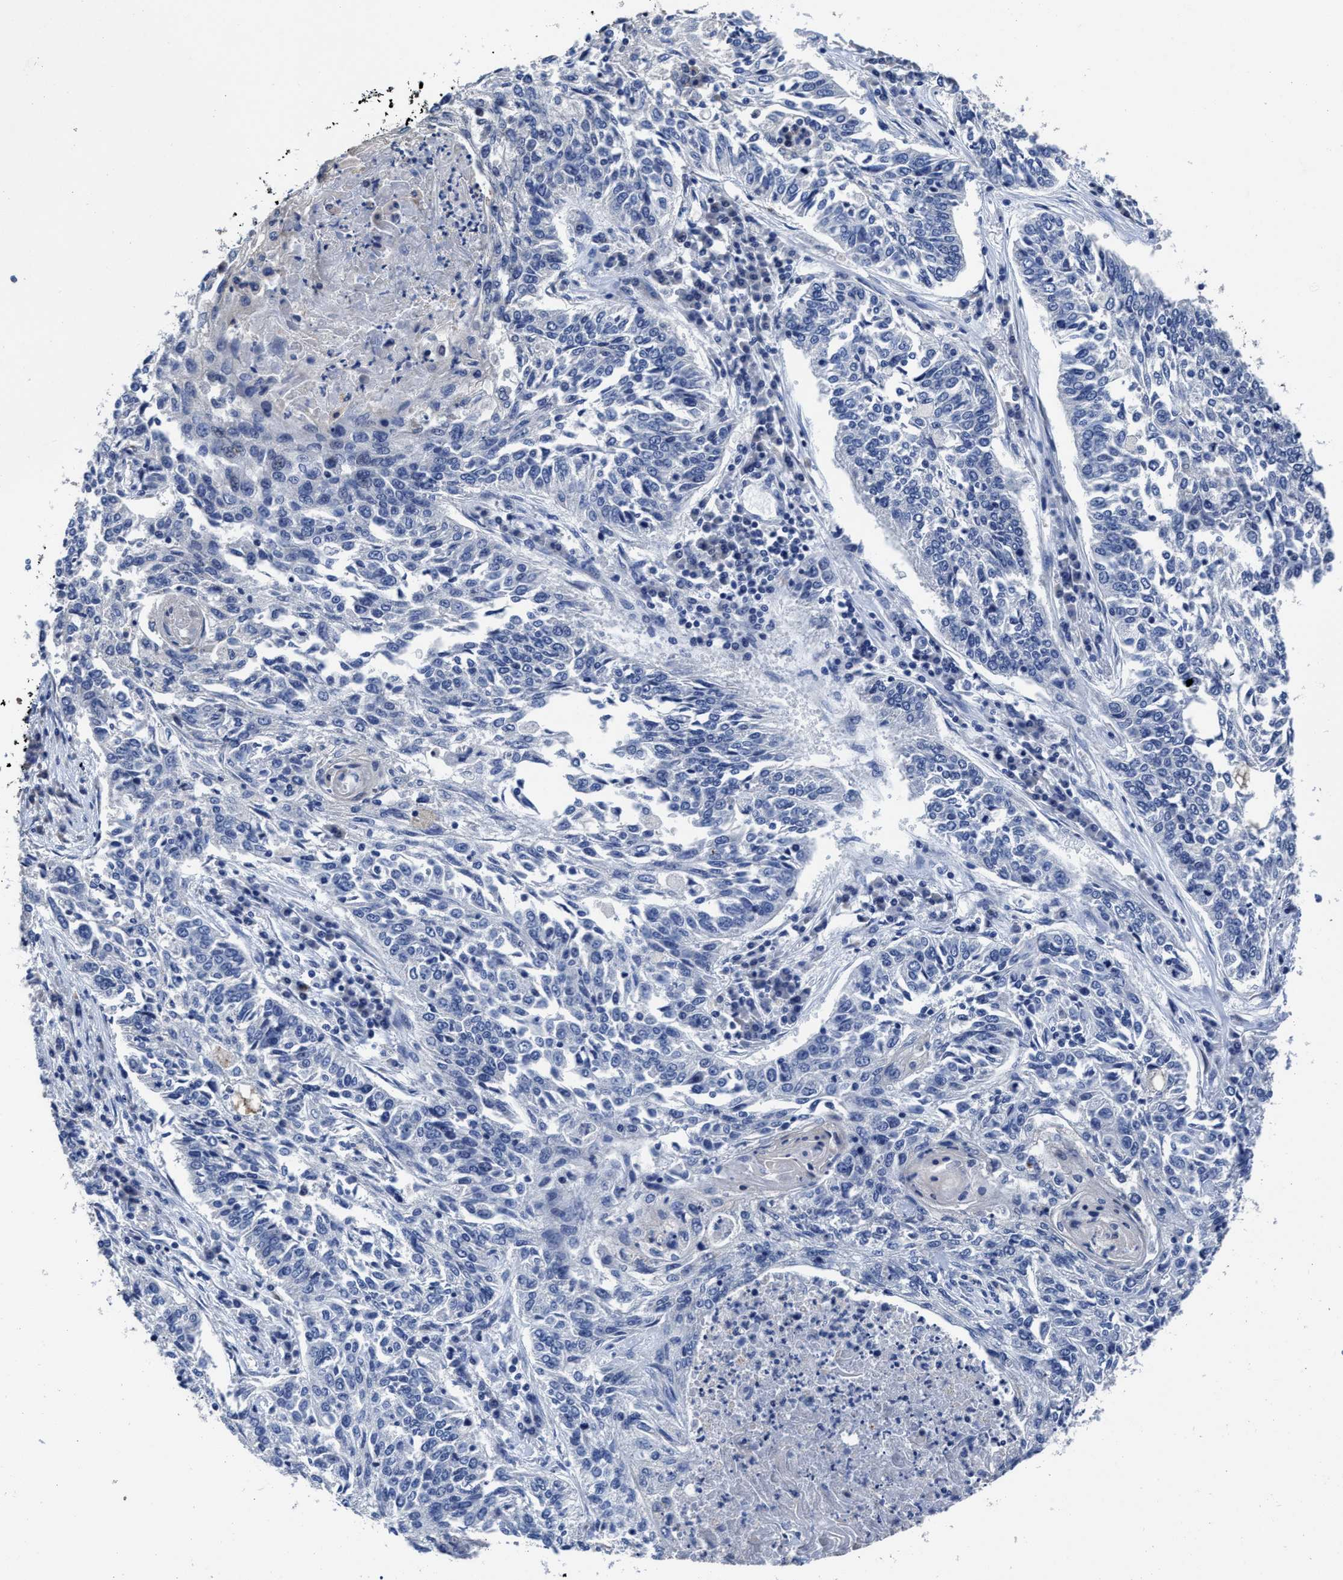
{"staining": {"intensity": "negative", "quantity": "none", "location": "none"}, "tissue": "lung cancer", "cell_type": "Tumor cells", "image_type": "cancer", "snomed": [{"axis": "morphology", "description": "Normal tissue, NOS"}, {"axis": "morphology", "description": "Squamous cell carcinoma, NOS"}, {"axis": "topography", "description": "Cartilage tissue"}, {"axis": "topography", "description": "Bronchus"}, {"axis": "topography", "description": "Lung"}], "caption": "Micrograph shows no significant protein positivity in tumor cells of lung cancer.", "gene": "HOOK1", "patient": {"sex": "female", "age": 49}}